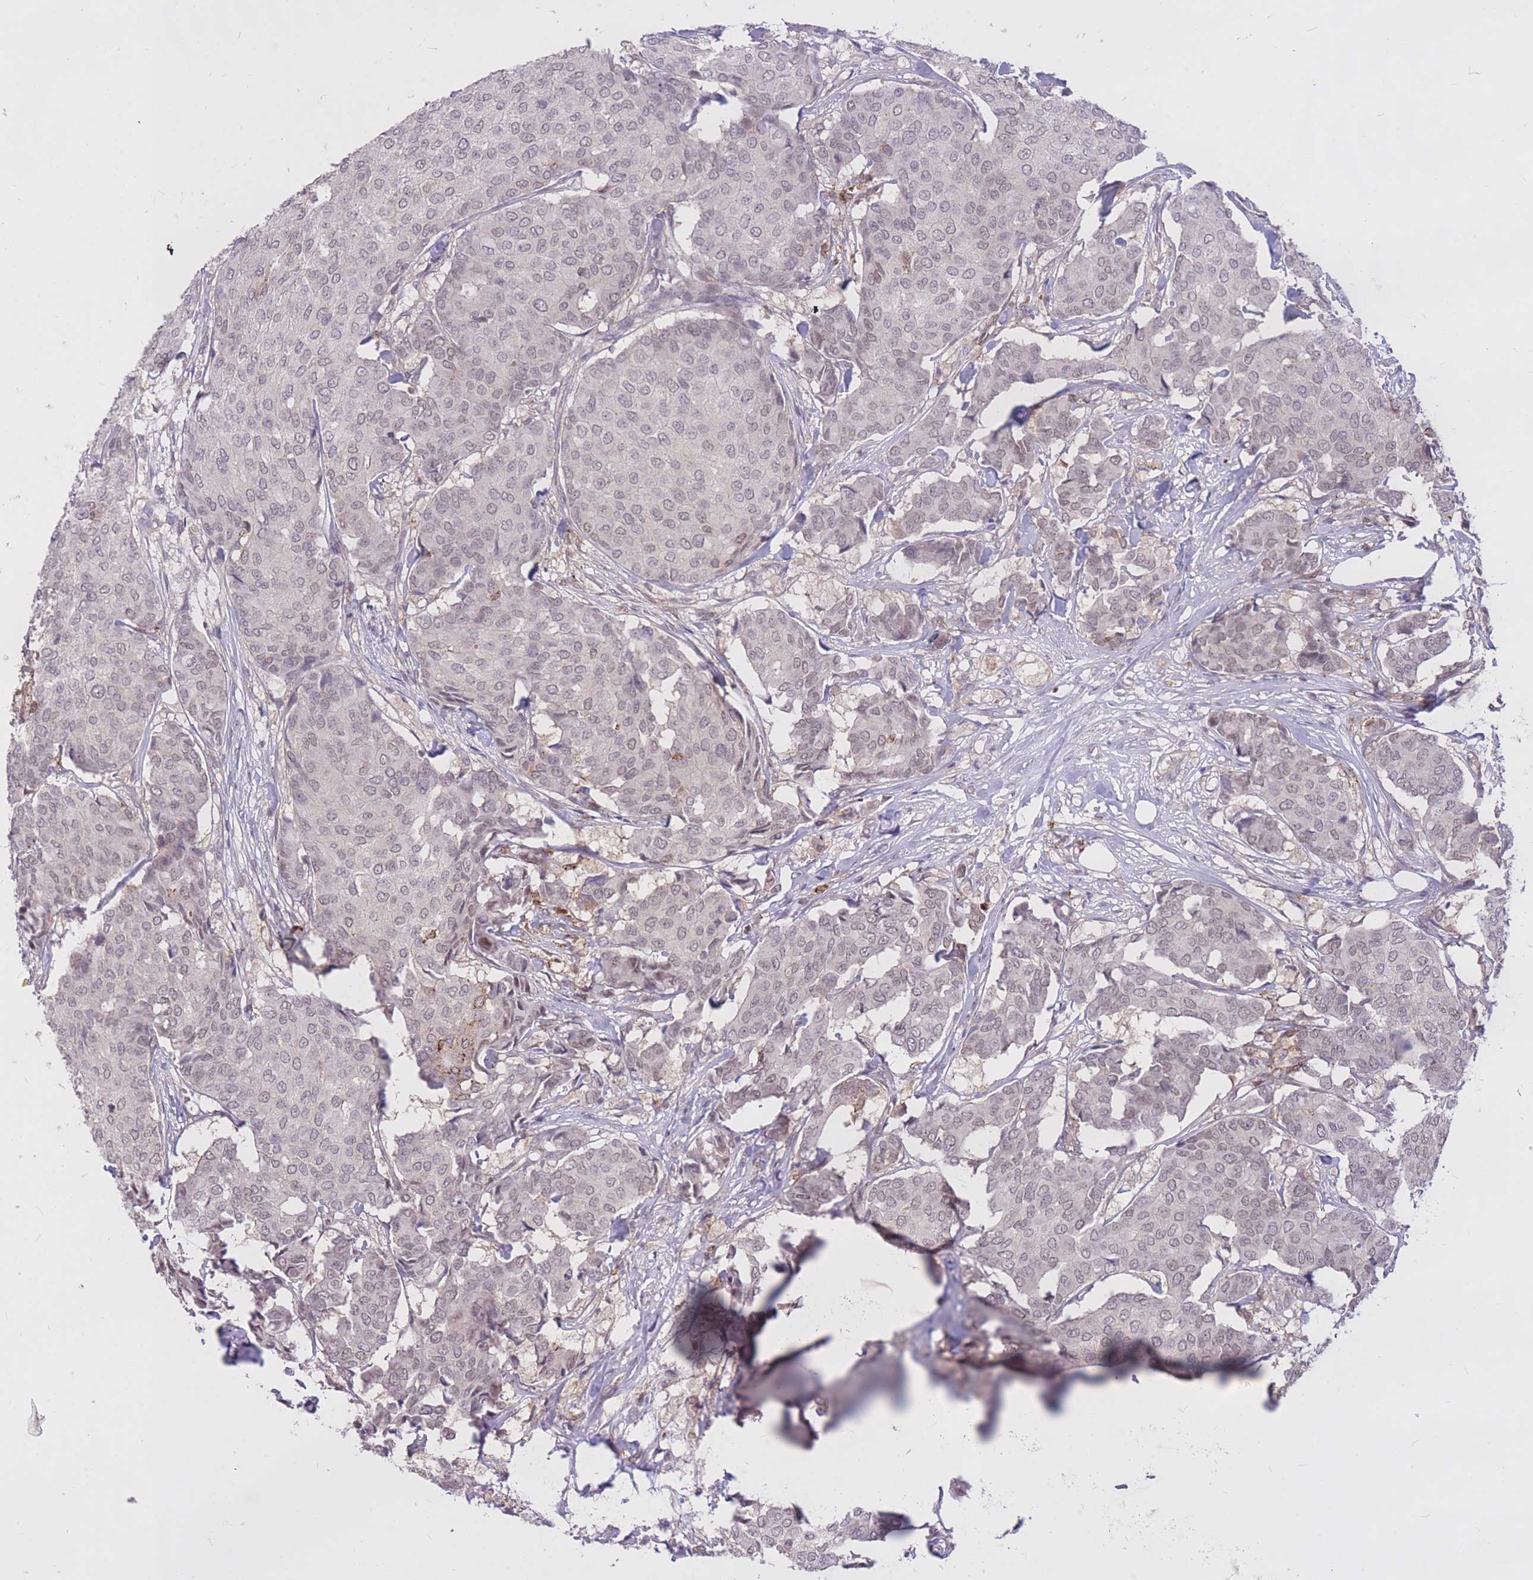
{"staining": {"intensity": "negative", "quantity": "none", "location": "none"}, "tissue": "breast cancer", "cell_type": "Tumor cells", "image_type": "cancer", "snomed": [{"axis": "morphology", "description": "Duct carcinoma"}, {"axis": "topography", "description": "Breast"}], "caption": "Human breast cancer (invasive ductal carcinoma) stained for a protein using immunohistochemistry (IHC) exhibits no positivity in tumor cells.", "gene": "TCF20", "patient": {"sex": "female", "age": 75}}